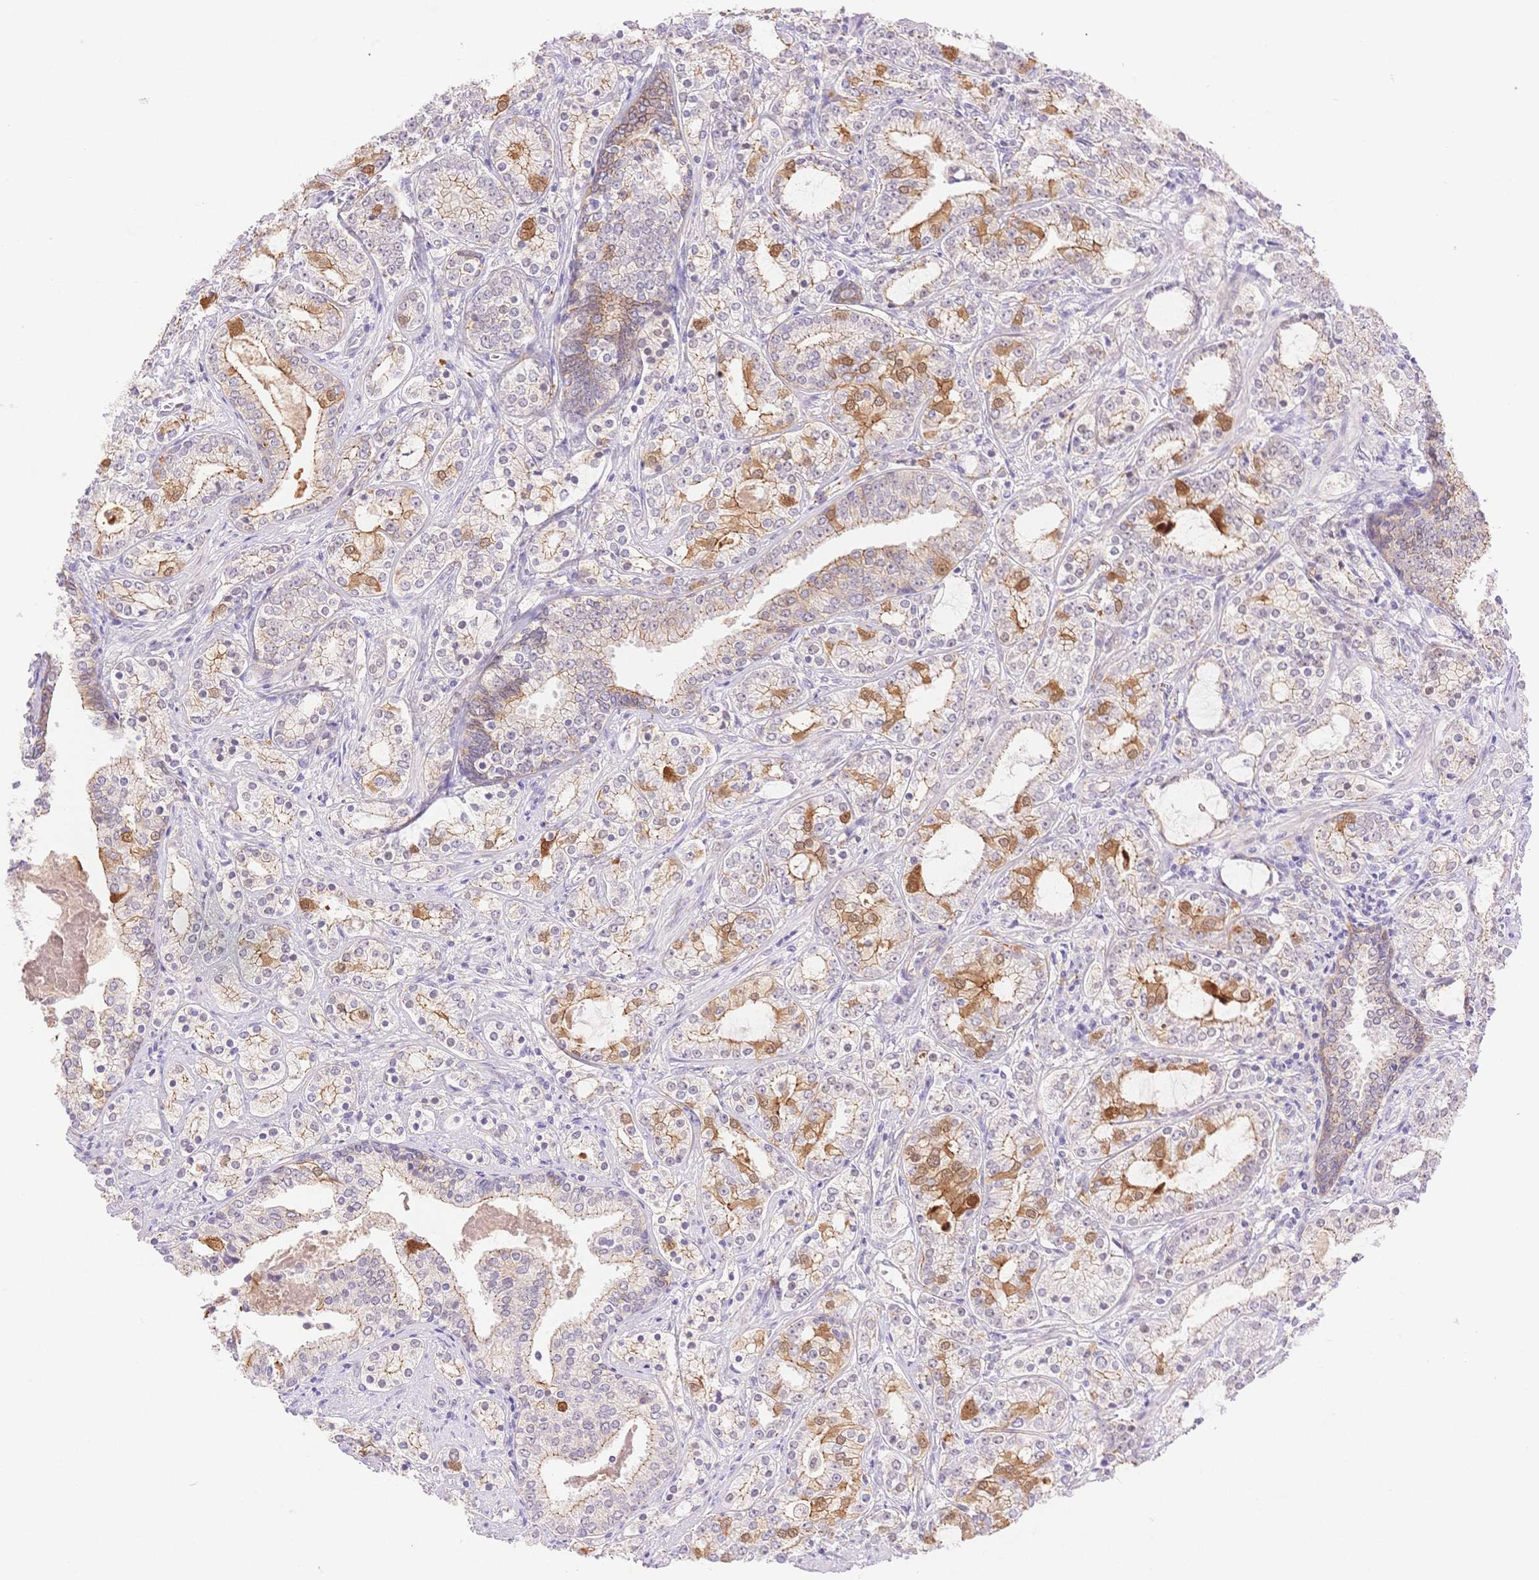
{"staining": {"intensity": "moderate", "quantity": "25%-75%", "location": "cytoplasmic/membranous"}, "tissue": "prostate cancer", "cell_type": "Tumor cells", "image_type": "cancer", "snomed": [{"axis": "morphology", "description": "Adenocarcinoma, Medium grade"}, {"axis": "topography", "description": "Prostate"}], "caption": "Prostate cancer (medium-grade adenocarcinoma) stained for a protein shows moderate cytoplasmic/membranous positivity in tumor cells. The staining was performed using DAB to visualize the protein expression in brown, while the nuclei were stained in blue with hematoxylin (Magnification: 20x).", "gene": "WDR54", "patient": {"sex": "male", "age": 57}}